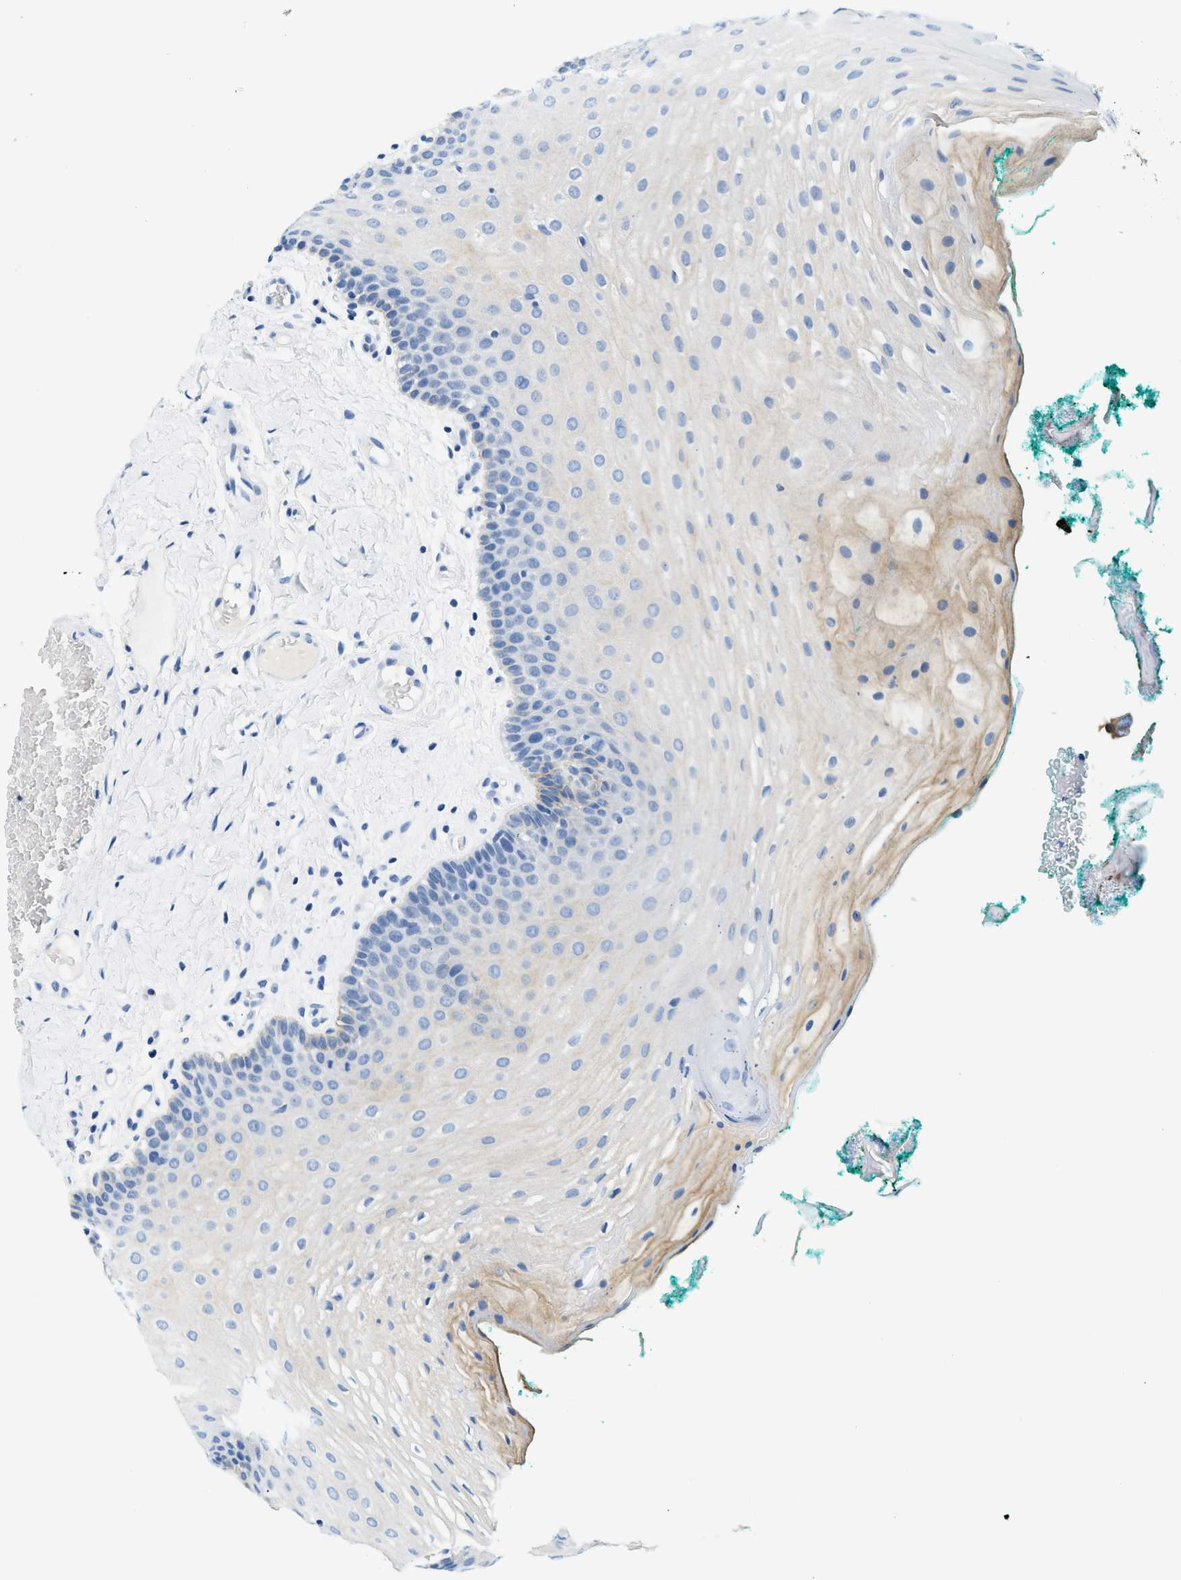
{"staining": {"intensity": "weak", "quantity": "<25%", "location": "cytoplasmic/membranous"}, "tissue": "oral mucosa", "cell_type": "Squamous epithelial cells", "image_type": "normal", "snomed": [{"axis": "morphology", "description": "Normal tissue, NOS"}, {"axis": "topography", "description": "Oral tissue"}], "caption": "Normal oral mucosa was stained to show a protein in brown. There is no significant positivity in squamous epithelial cells. The staining was performed using DAB to visualize the protein expression in brown, while the nuclei were stained in blue with hematoxylin (Magnification: 20x).", "gene": "STXBP2", "patient": {"sex": "male", "age": 58}}